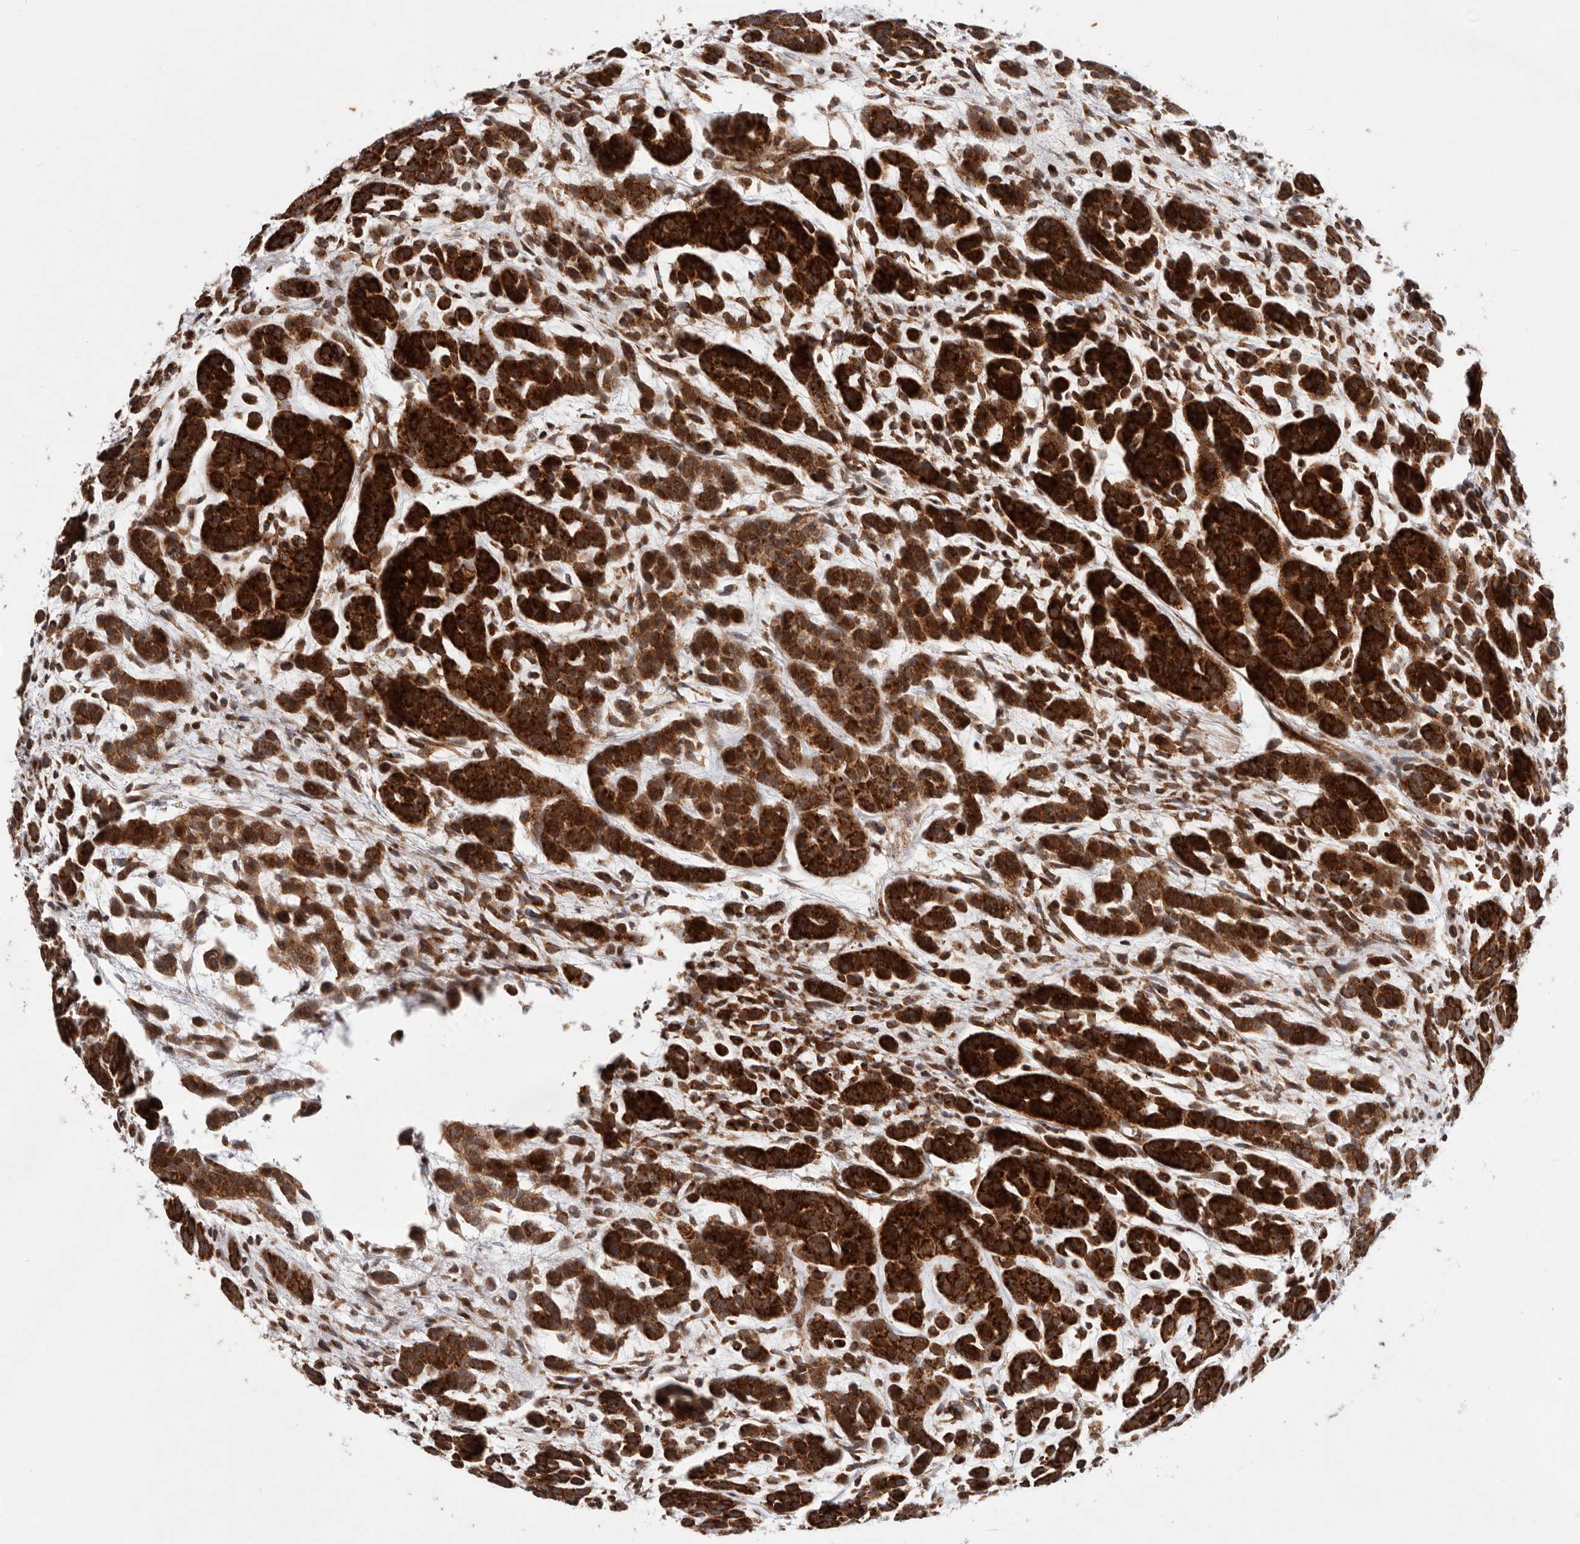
{"staining": {"intensity": "strong", "quantity": ">75%", "location": "cytoplasmic/membranous"}, "tissue": "head and neck cancer", "cell_type": "Tumor cells", "image_type": "cancer", "snomed": [{"axis": "morphology", "description": "Adenocarcinoma, NOS"}, {"axis": "morphology", "description": "Adenoma, NOS"}, {"axis": "topography", "description": "Head-Neck"}], "caption": "Immunohistochemical staining of human head and neck adenoma reveals strong cytoplasmic/membranous protein staining in about >75% of tumor cells.", "gene": "MRPS10", "patient": {"sex": "female", "age": 55}}